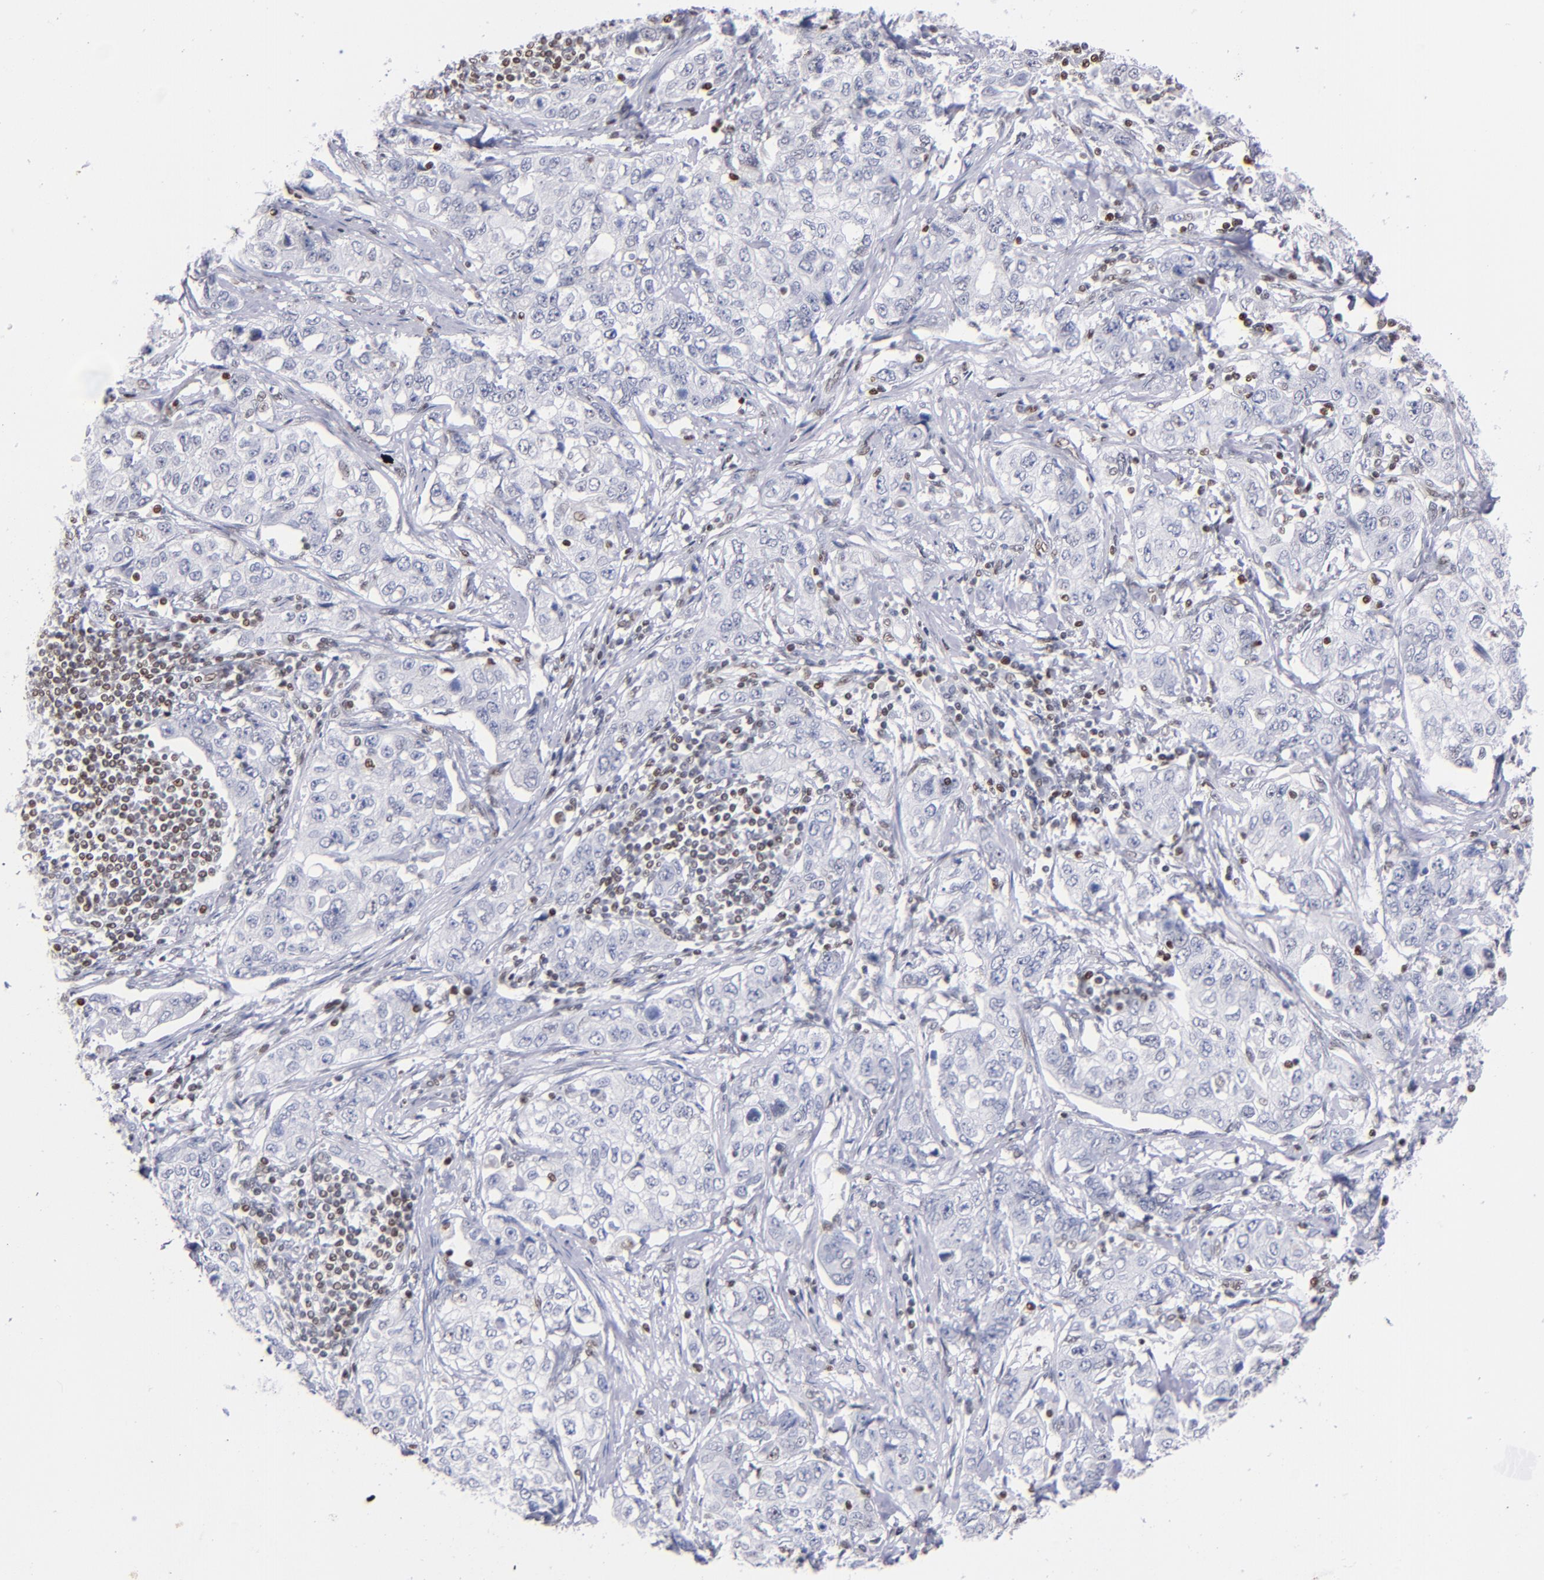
{"staining": {"intensity": "negative", "quantity": "none", "location": "none"}, "tissue": "stomach cancer", "cell_type": "Tumor cells", "image_type": "cancer", "snomed": [{"axis": "morphology", "description": "Adenocarcinoma, NOS"}, {"axis": "topography", "description": "Stomach"}], "caption": "Tumor cells are negative for protein expression in human stomach cancer (adenocarcinoma).", "gene": "IFI16", "patient": {"sex": "male", "age": 48}}